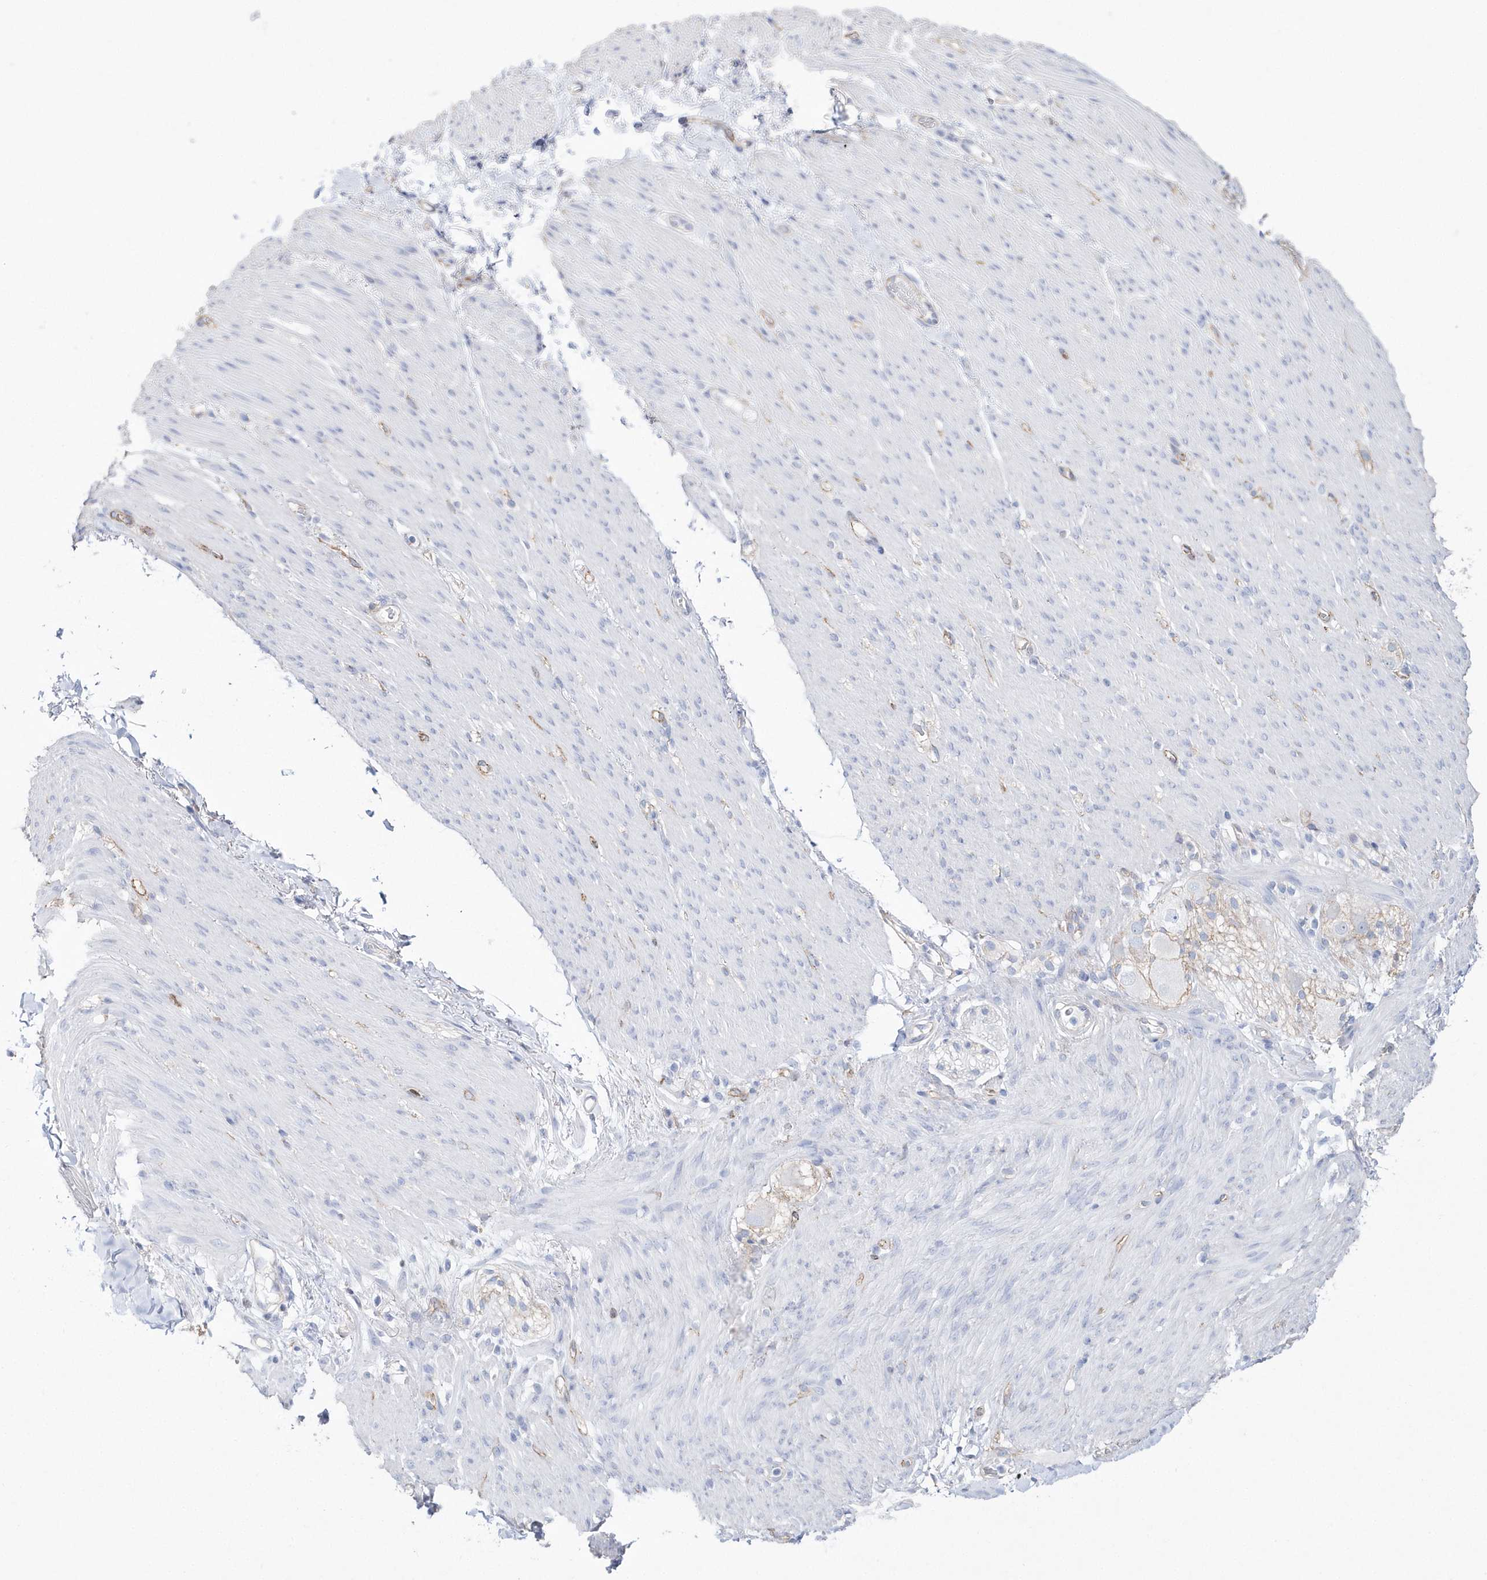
{"staining": {"intensity": "negative", "quantity": "none", "location": "none"}, "tissue": "adipose tissue", "cell_type": "Adipocytes", "image_type": "normal", "snomed": [{"axis": "morphology", "description": "Normal tissue, NOS"}, {"axis": "topography", "description": "Colon"}, {"axis": "topography", "description": "Peripheral nerve tissue"}], "caption": "Immunohistochemistry micrograph of unremarkable adipose tissue stained for a protein (brown), which exhibits no positivity in adipocytes.", "gene": "TMCO6", "patient": {"sex": "female", "age": 61}}